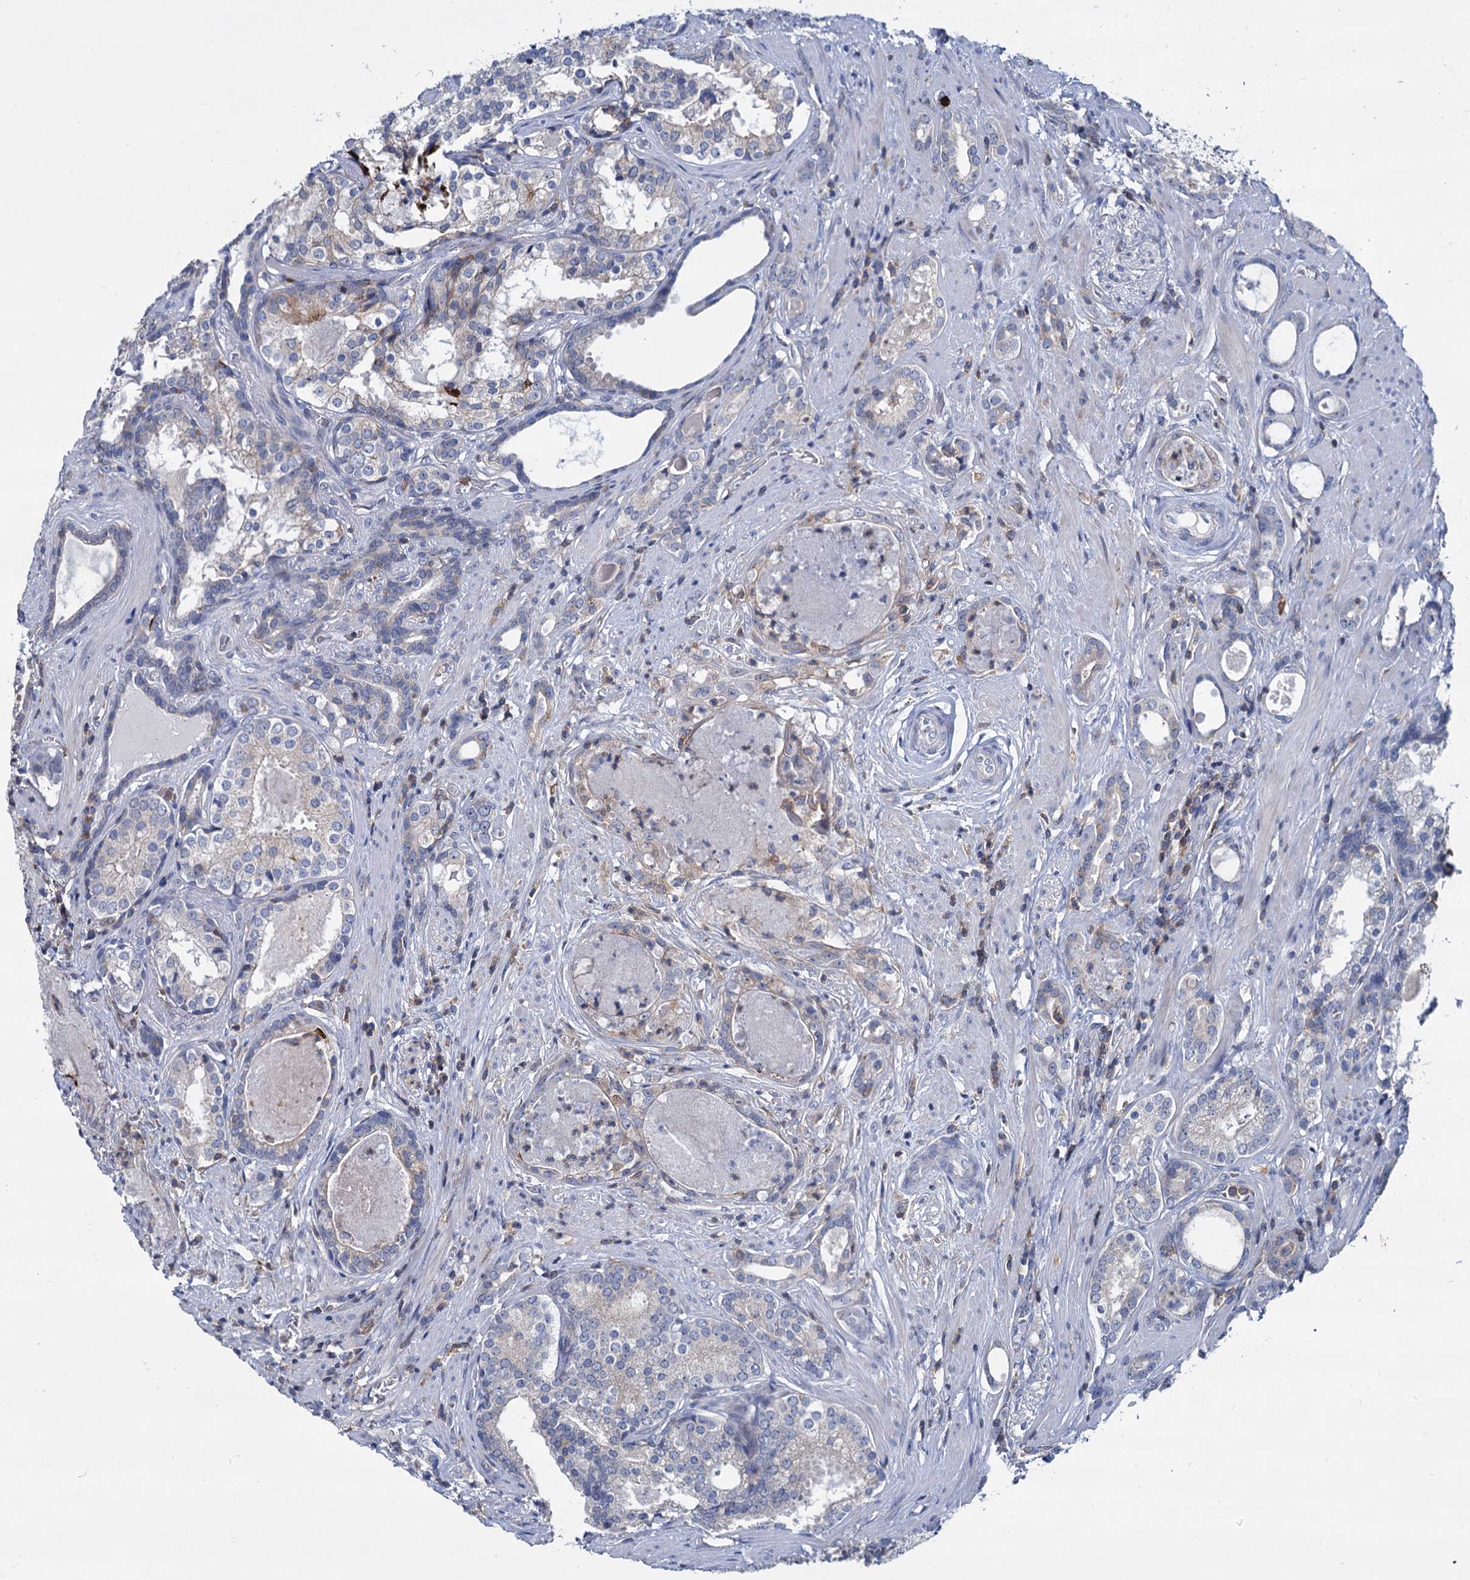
{"staining": {"intensity": "negative", "quantity": "none", "location": "none"}, "tissue": "prostate cancer", "cell_type": "Tumor cells", "image_type": "cancer", "snomed": [{"axis": "morphology", "description": "Adenocarcinoma, High grade"}, {"axis": "topography", "description": "Prostate"}], "caption": "Immunohistochemical staining of human high-grade adenocarcinoma (prostate) displays no significant staining in tumor cells. (DAB immunohistochemistry, high magnification).", "gene": "LRCH4", "patient": {"sex": "male", "age": 58}}